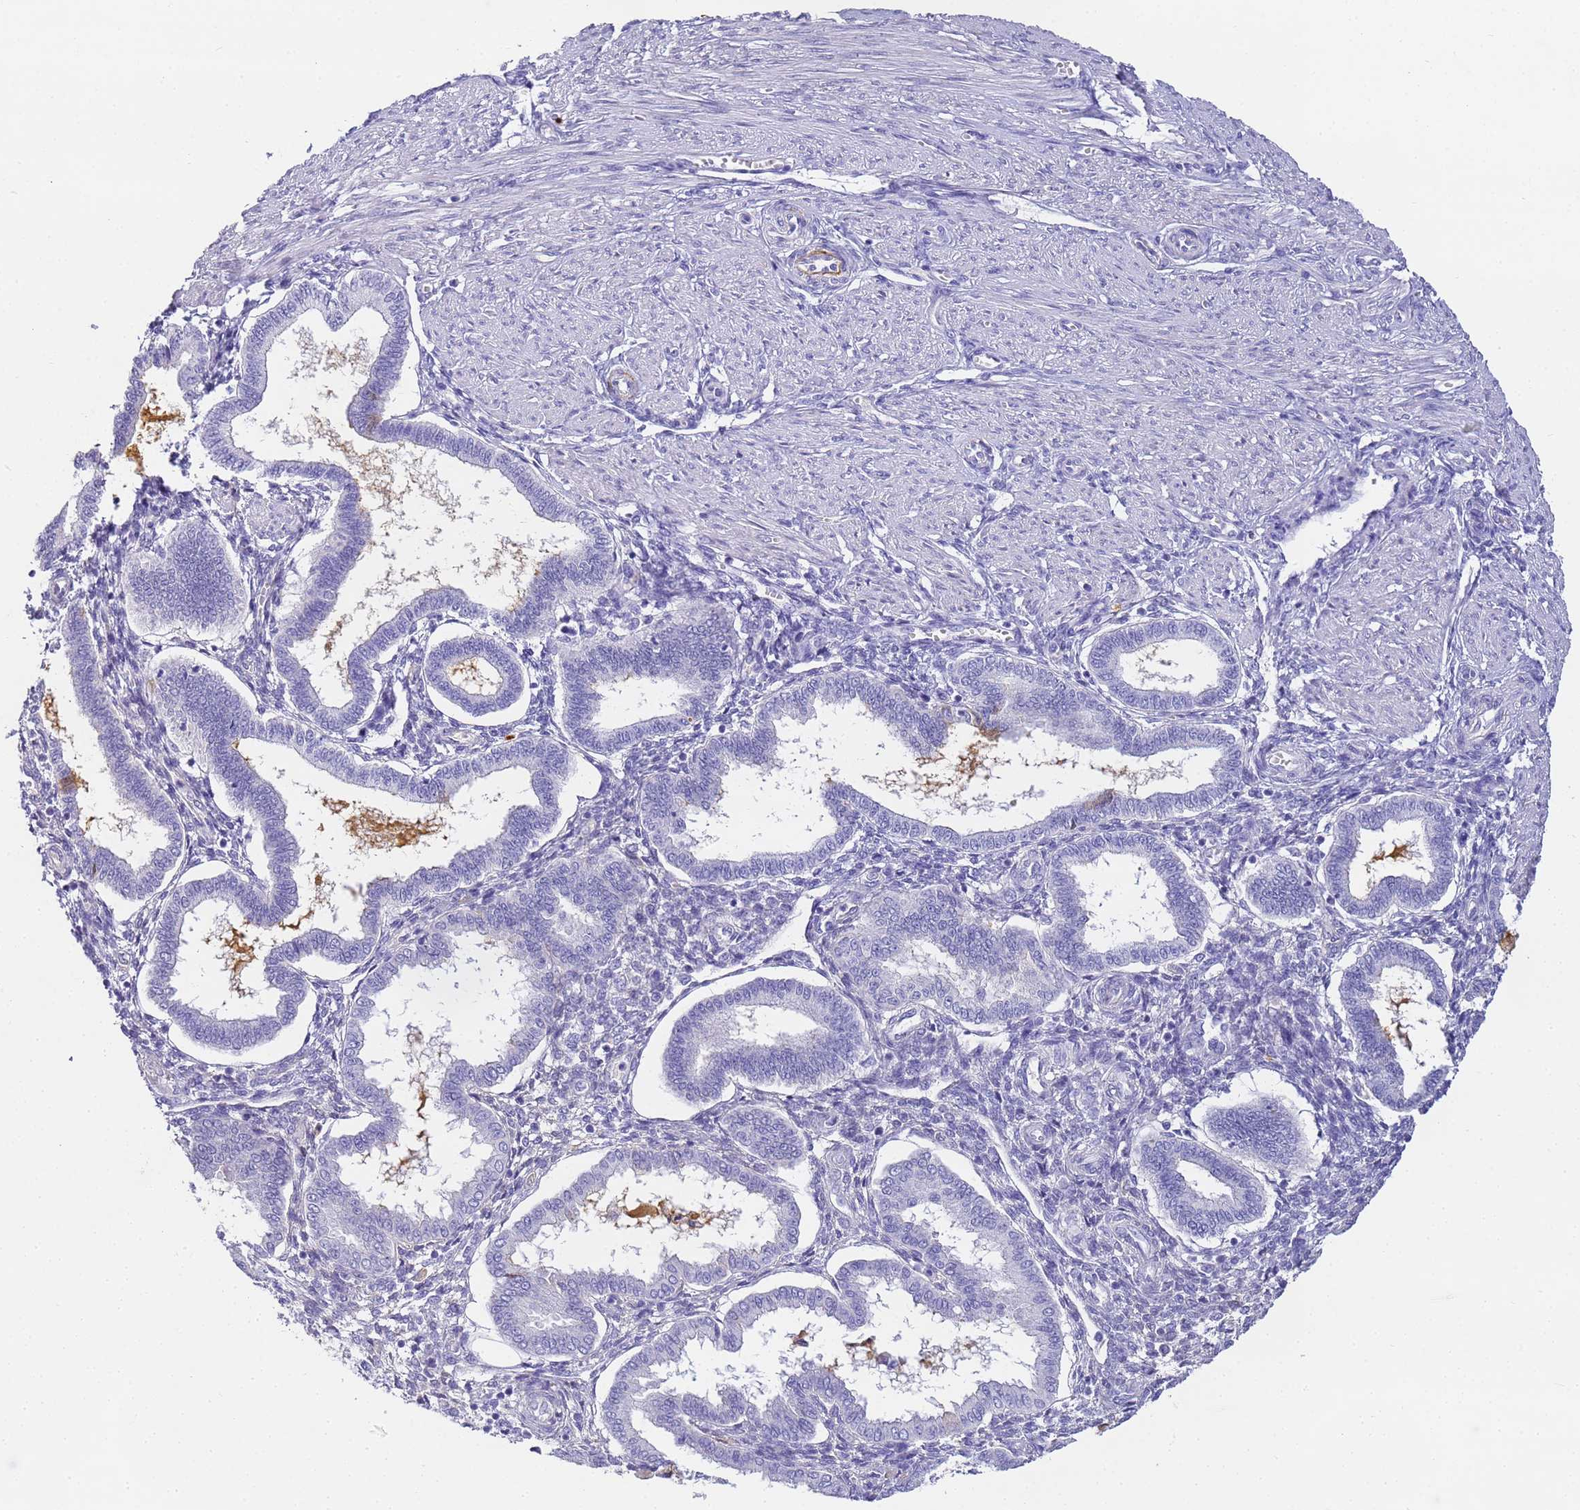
{"staining": {"intensity": "negative", "quantity": "none", "location": "none"}, "tissue": "endometrium", "cell_type": "Cells in endometrial stroma", "image_type": "normal", "snomed": [{"axis": "morphology", "description": "Normal tissue, NOS"}, {"axis": "topography", "description": "Endometrium"}], "caption": "High magnification brightfield microscopy of unremarkable endometrium stained with DAB (brown) and counterstained with hematoxylin (blue): cells in endometrial stroma show no significant expression.", "gene": "CFHR1", "patient": {"sex": "female", "age": 25}}